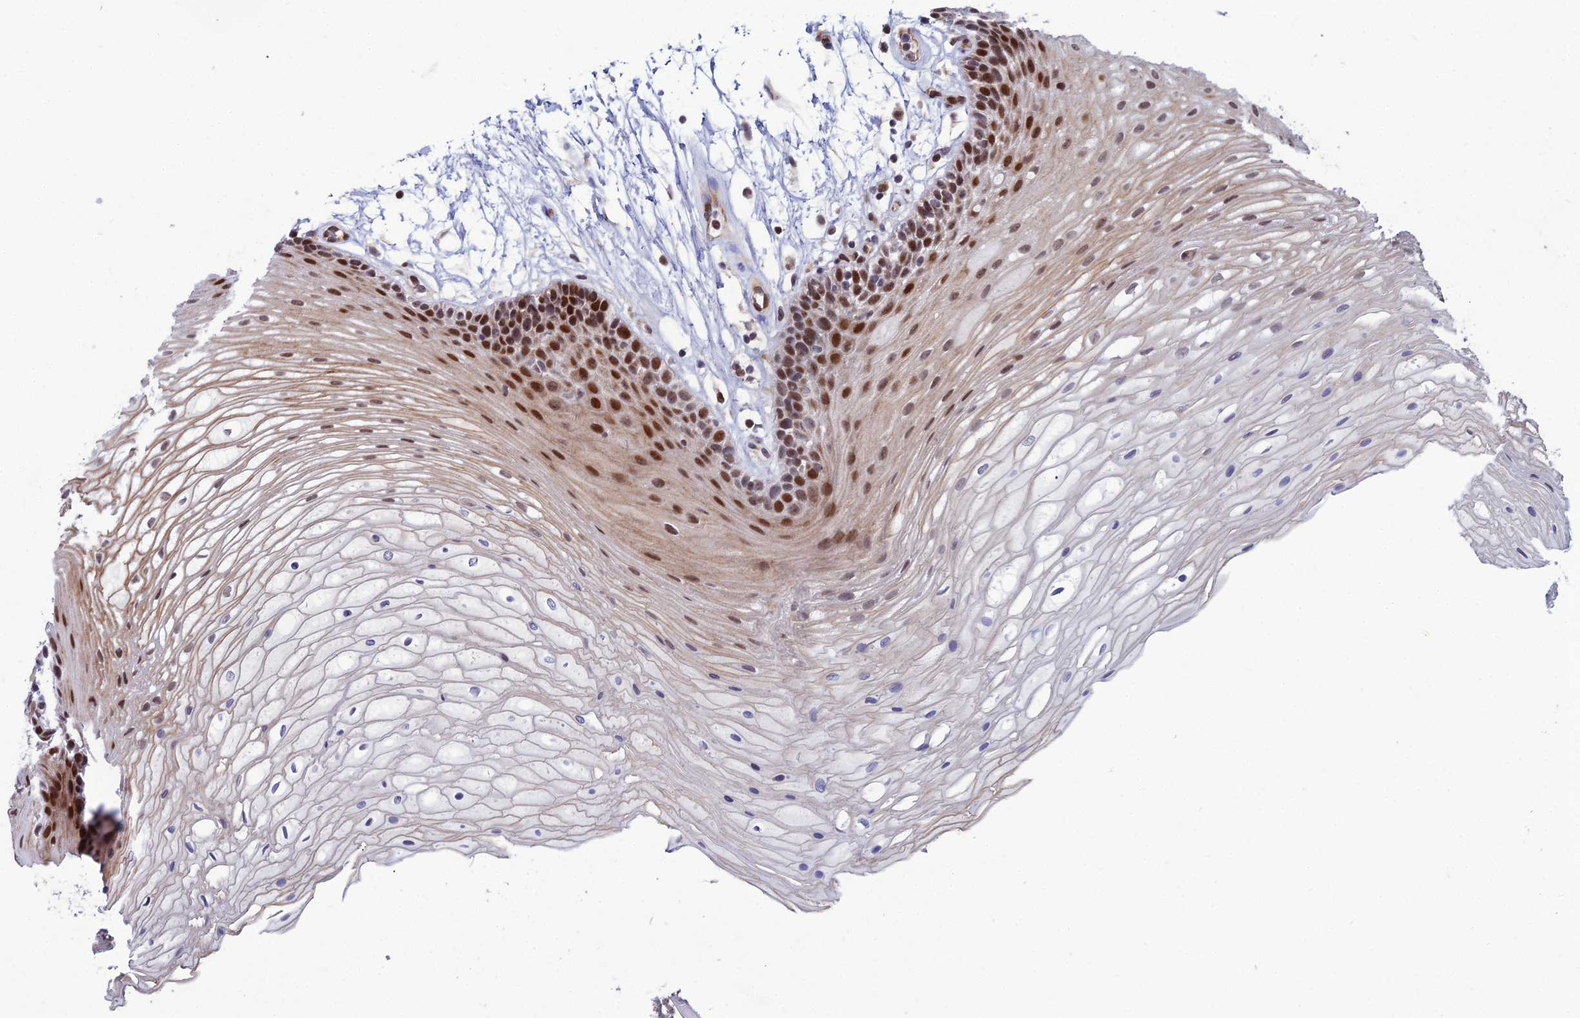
{"staining": {"intensity": "strong", "quantity": "25%-75%", "location": "cytoplasmic/membranous,nuclear"}, "tissue": "oral mucosa", "cell_type": "Squamous epithelial cells", "image_type": "normal", "snomed": [{"axis": "morphology", "description": "Normal tissue, NOS"}, {"axis": "topography", "description": "Oral tissue"}], "caption": "An image showing strong cytoplasmic/membranous,nuclear positivity in approximately 25%-75% of squamous epithelial cells in benign oral mucosa, as visualized by brown immunohistochemical staining.", "gene": "ZNF668", "patient": {"sex": "female", "age": 80}}